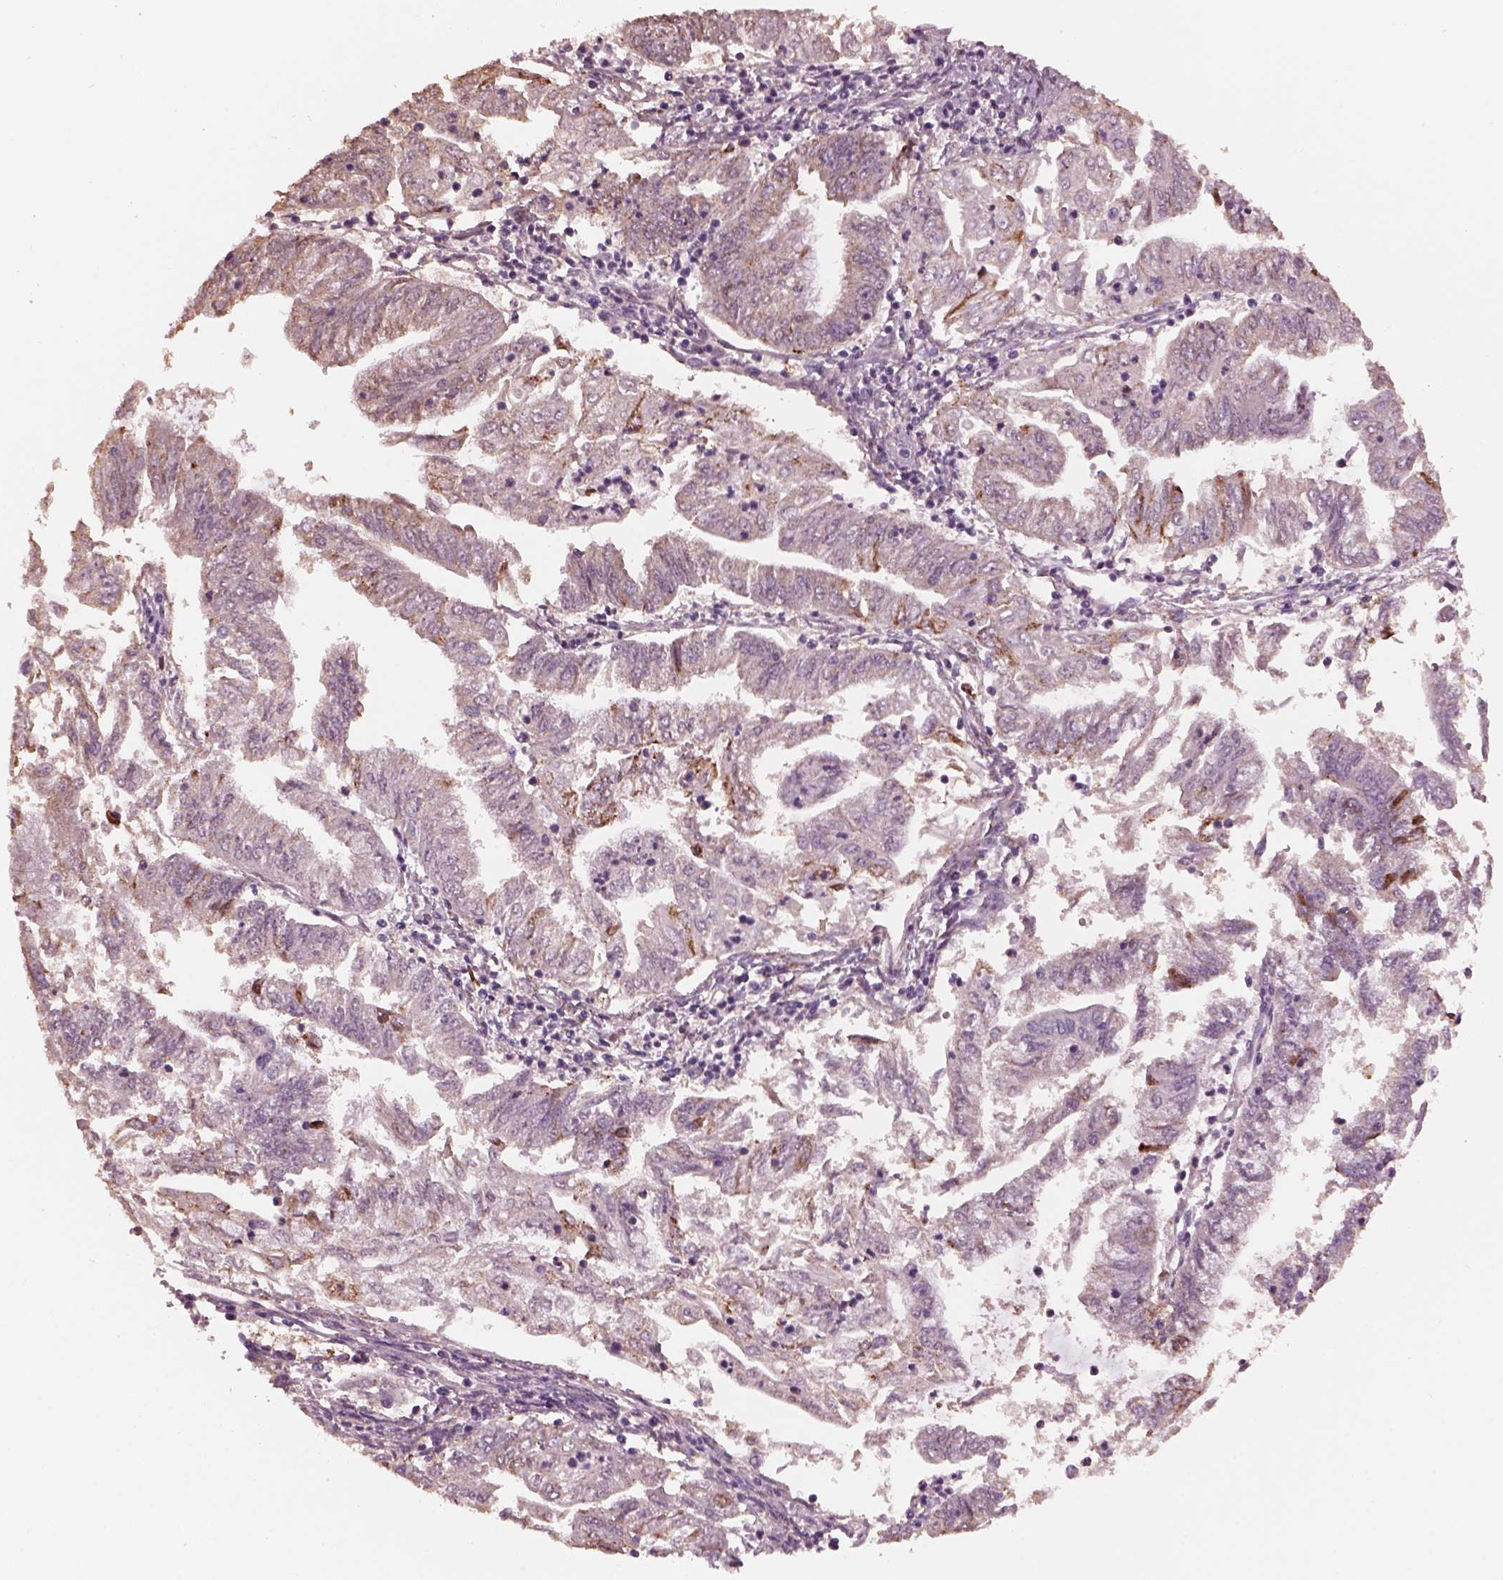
{"staining": {"intensity": "negative", "quantity": "none", "location": "none"}, "tissue": "endometrial cancer", "cell_type": "Tumor cells", "image_type": "cancer", "snomed": [{"axis": "morphology", "description": "Adenocarcinoma, NOS"}, {"axis": "topography", "description": "Endometrium"}], "caption": "IHC of endometrial cancer (adenocarcinoma) reveals no staining in tumor cells.", "gene": "SRI", "patient": {"sex": "female", "age": 55}}